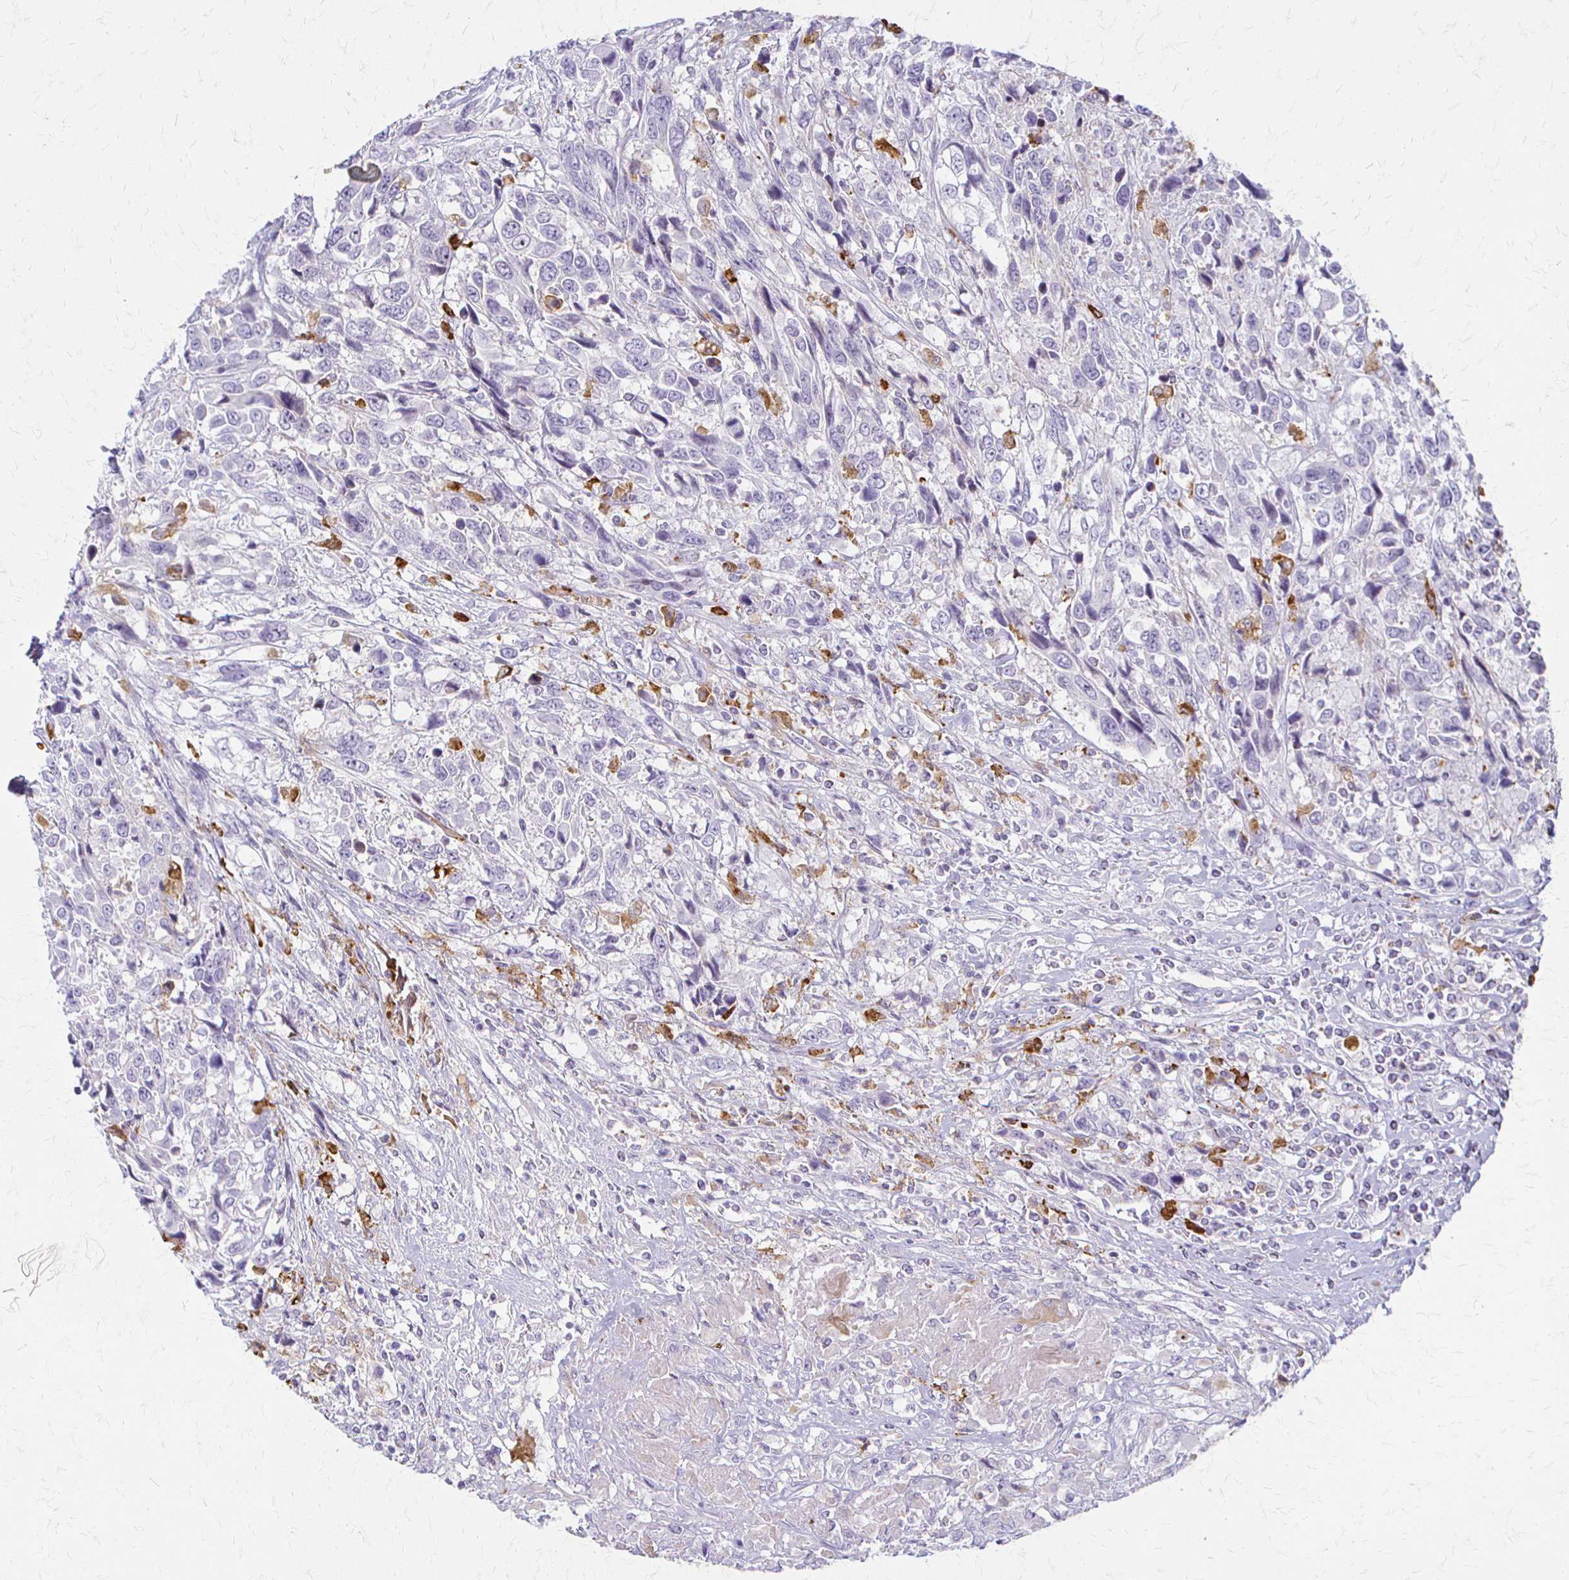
{"staining": {"intensity": "negative", "quantity": "none", "location": "none"}, "tissue": "urothelial cancer", "cell_type": "Tumor cells", "image_type": "cancer", "snomed": [{"axis": "morphology", "description": "Urothelial carcinoma, High grade"}, {"axis": "topography", "description": "Urinary bladder"}], "caption": "Immunohistochemistry (IHC) of human urothelial cancer exhibits no expression in tumor cells.", "gene": "ACP5", "patient": {"sex": "female", "age": 70}}